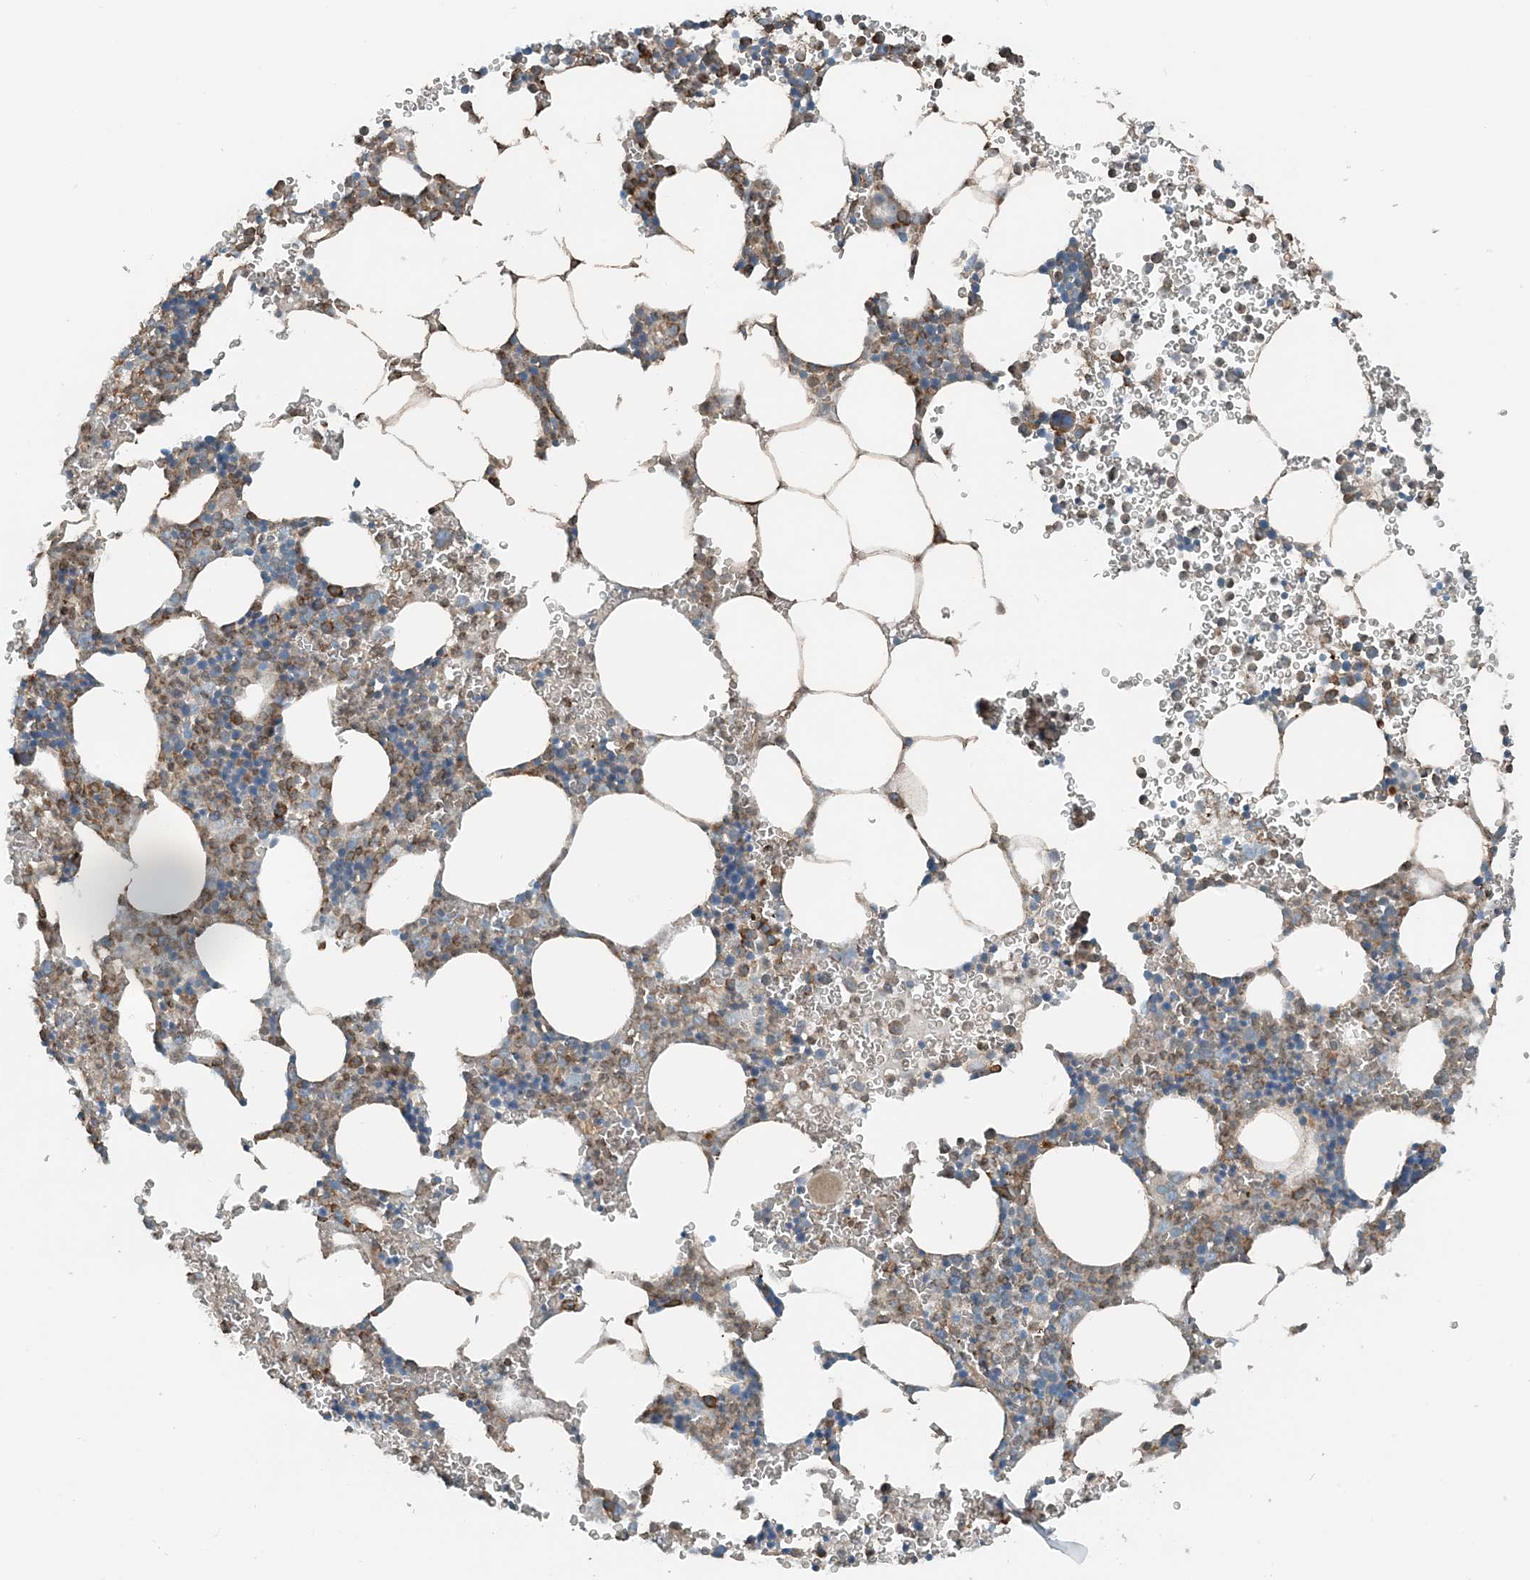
{"staining": {"intensity": "moderate", "quantity": "25%-75%", "location": "cytoplasmic/membranous"}, "tissue": "bone marrow", "cell_type": "Hematopoietic cells", "image_type": "normal", "snomed": [{"axis": "morphology", "description": "Normal tissue, NOS"}, {"axis": "topography", "description": "Bone marrow"}], "caption": "Hematopoietic cells exhibit moderate cytoplasmic/membranous positivity in about 25%-75% of cells in benign bone marrow.", "gene": "CERKL", "patient": {"sex": "female", "age": 78}}